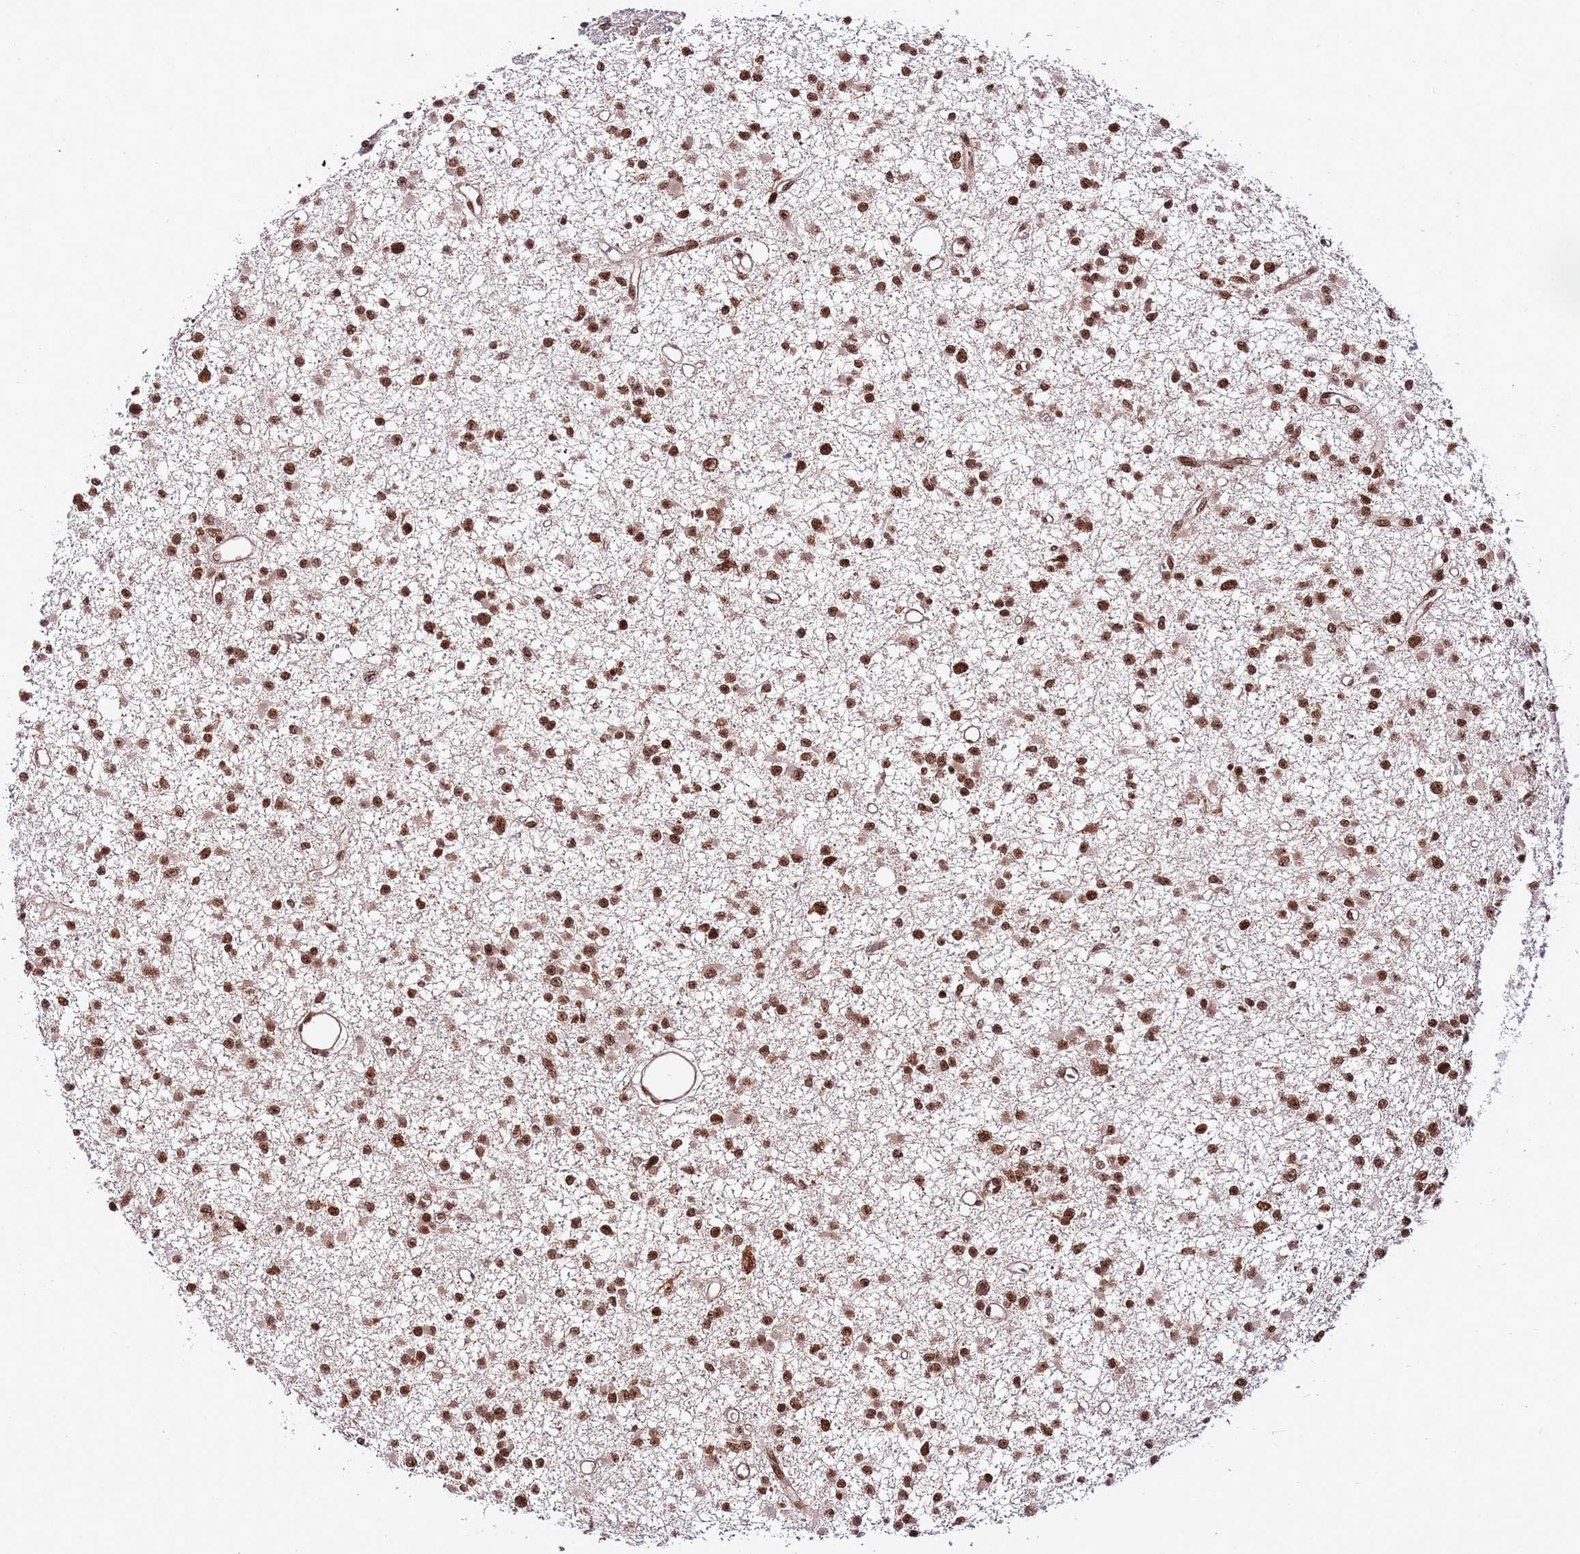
{"staining": {"intensity": "strong", "quantity": ">75%", "location": "nuclear"}, "tissue": "glioma", "cell_type": "Tumor cells", "image_type": "cancer", "snomed": [{"axis": "morphology", "description": "Glioma, malignant, Low grade"}, {"axis": "topography", "description": "Brain"}], "caption": "High-power microscopy captured an immunohistochemistry (IHC) histopathology image of glioma, revealing strong nuclear positivity in approximately >75% of tumor cells.", "gene": "RIF1", "patient": {"sex": "female", "age": 22}}